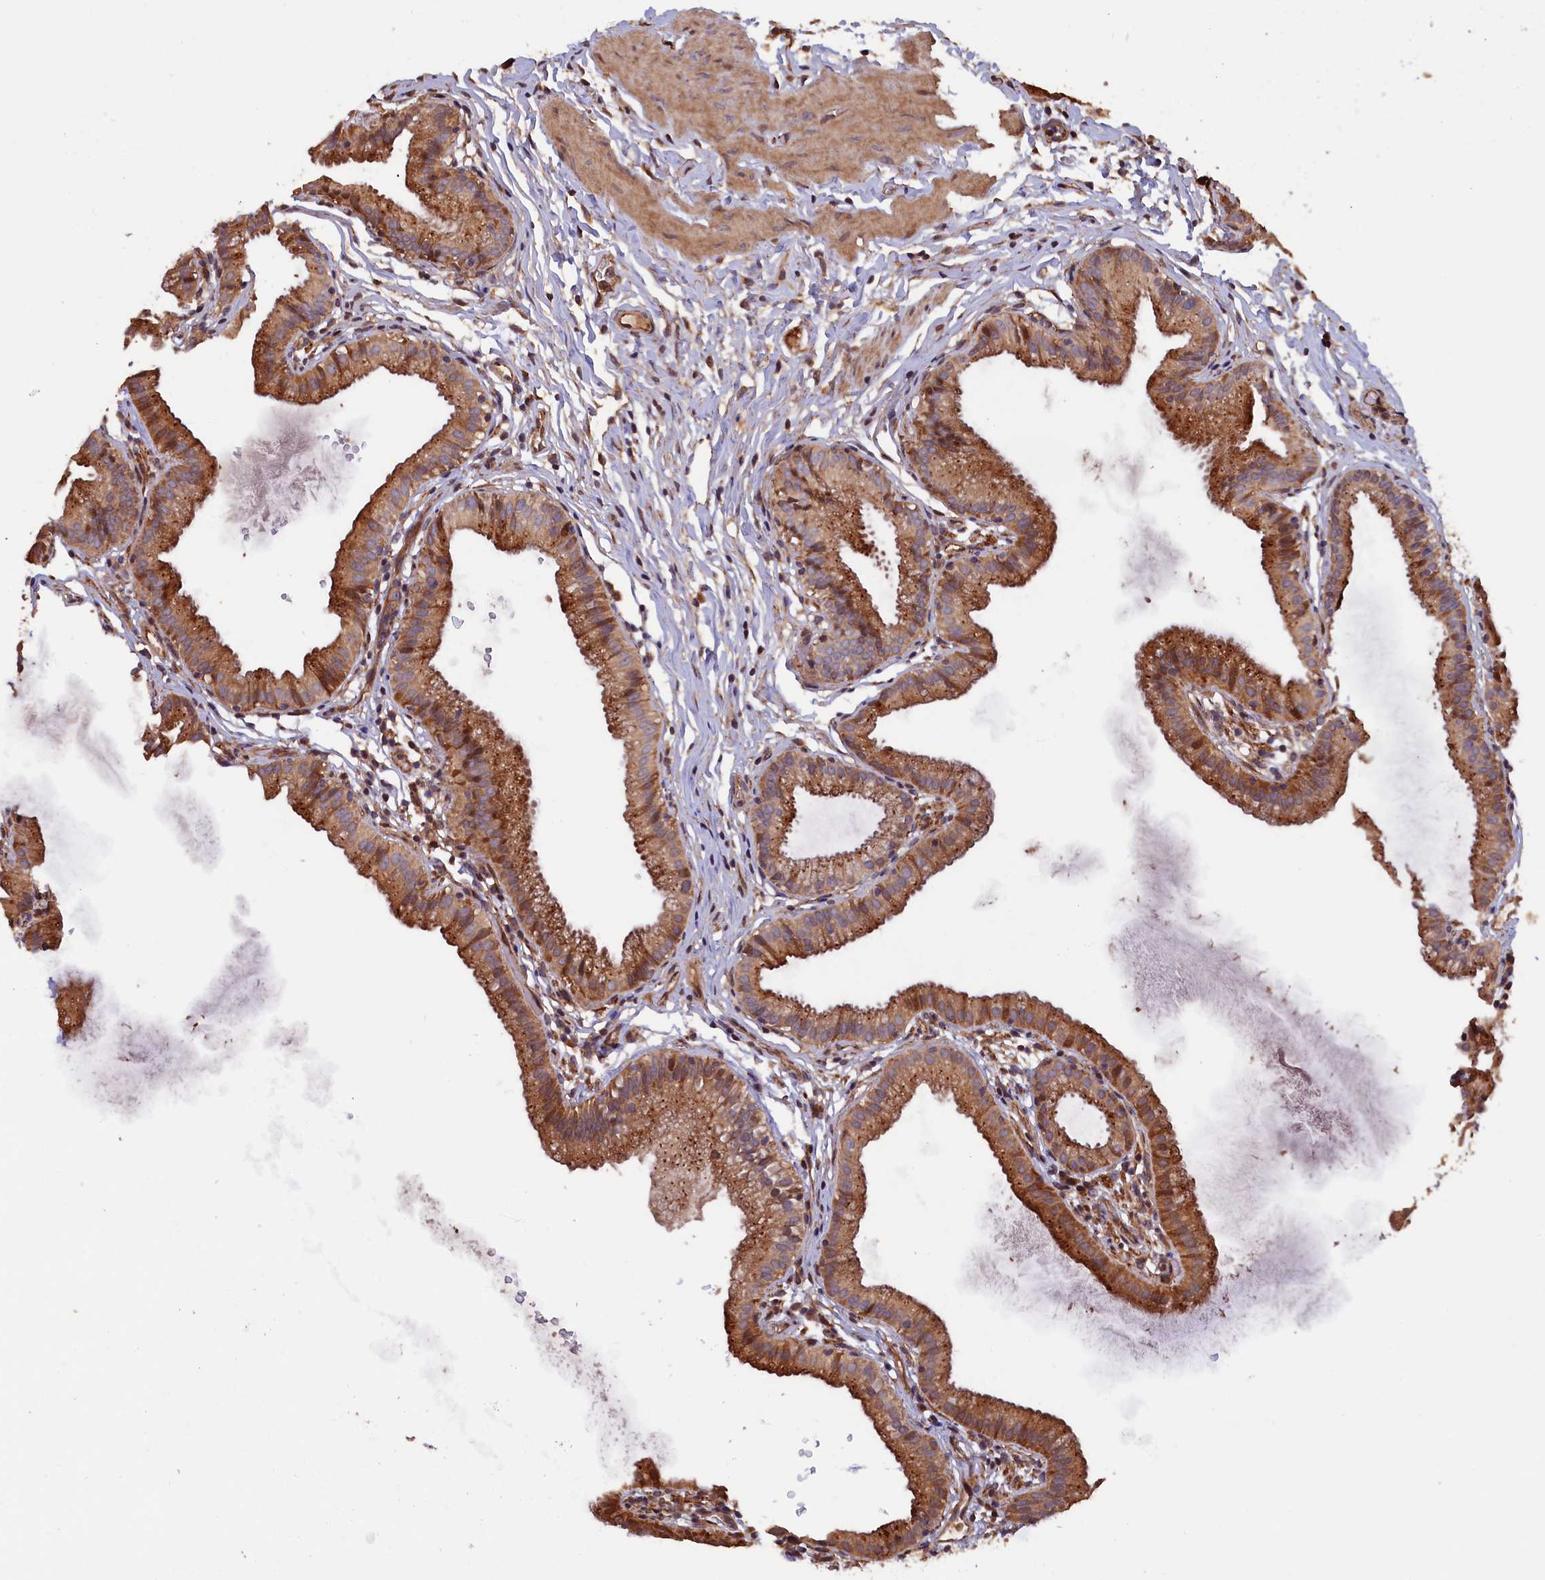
{"staining": {"intensity": "moderate", "quantity": ">75%", "location": "cytoplasmic/membranous"}, "tissue": "gallbladder", "cell_type": "Glandular cells", "image_type": "normal", "snomed": [{"axis": "morphology", "description": "Normal tissue, NOS"}, {"axis": "topography", "description": "Gallbladder"}], "caption": "This histopathology image shows unremarkable gallbladder stained with immunohistochemistry to label a protein in brown. The cytoplasmic/membranous of glandular cells show moderate positivity for the protein. Nuclei are counter-stained blue.", "gene": "GREB1L", "patient": {"sex": "female", "age": 46}}